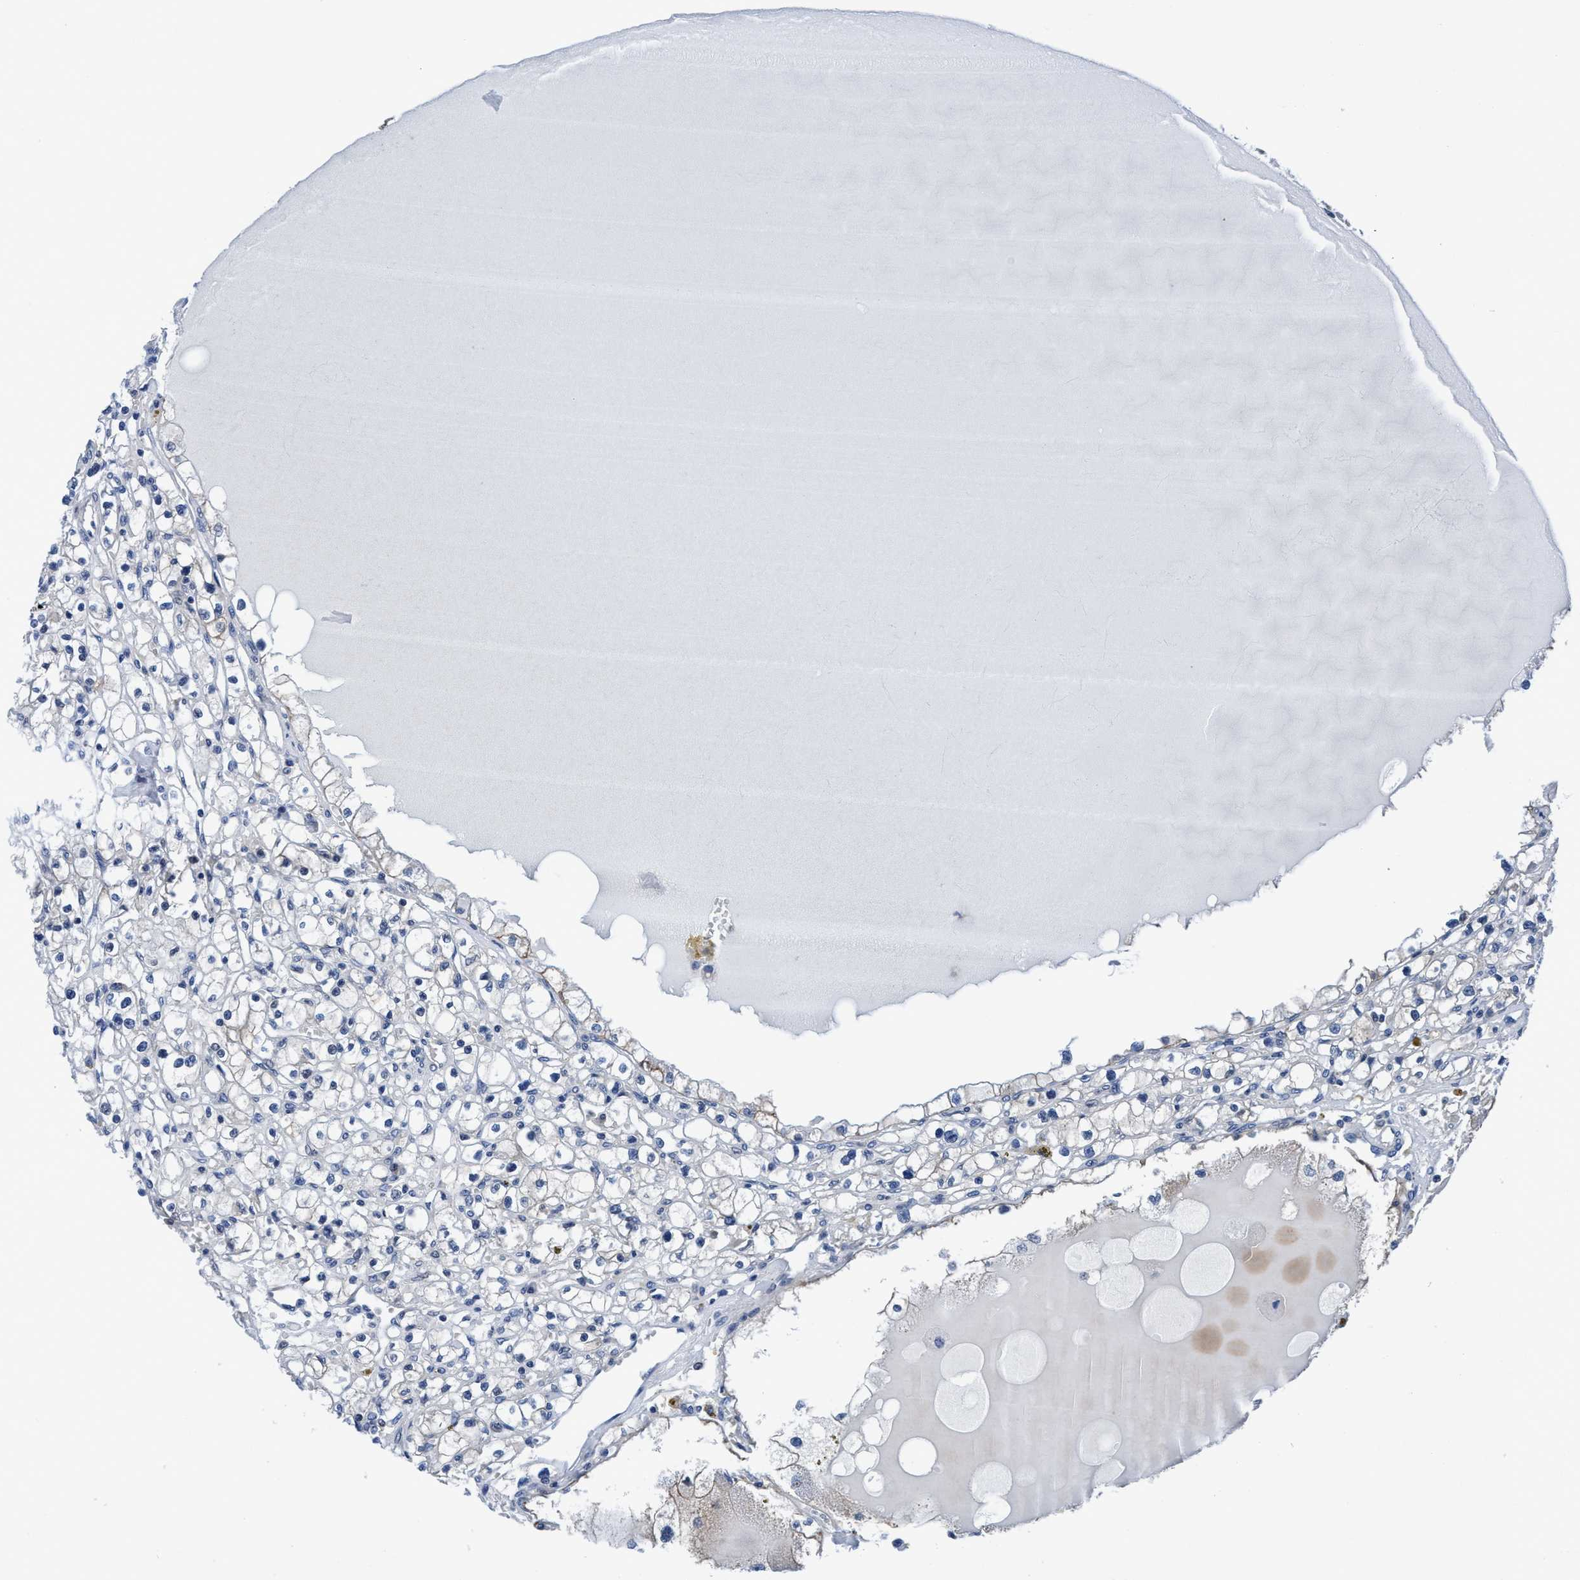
{"staining": {"intensity": "negative", "quantity": "none", "location": "none"}, "tissue": "renal cancer", "cell_type": "Tumor cells", "image_type": "cancer", "snomed": [{"axis": "morphology", "description": "Adenocarcinoma, NOS"}, {"axis": "topography", "description": "Kidney"}], "caption": "Protein analysis of renal cancer shows no significant expression in tumor cells. Nuclei are stained in blue.", "gene": "TMEM94", "patient": {"sex": "male", "age": 56}}